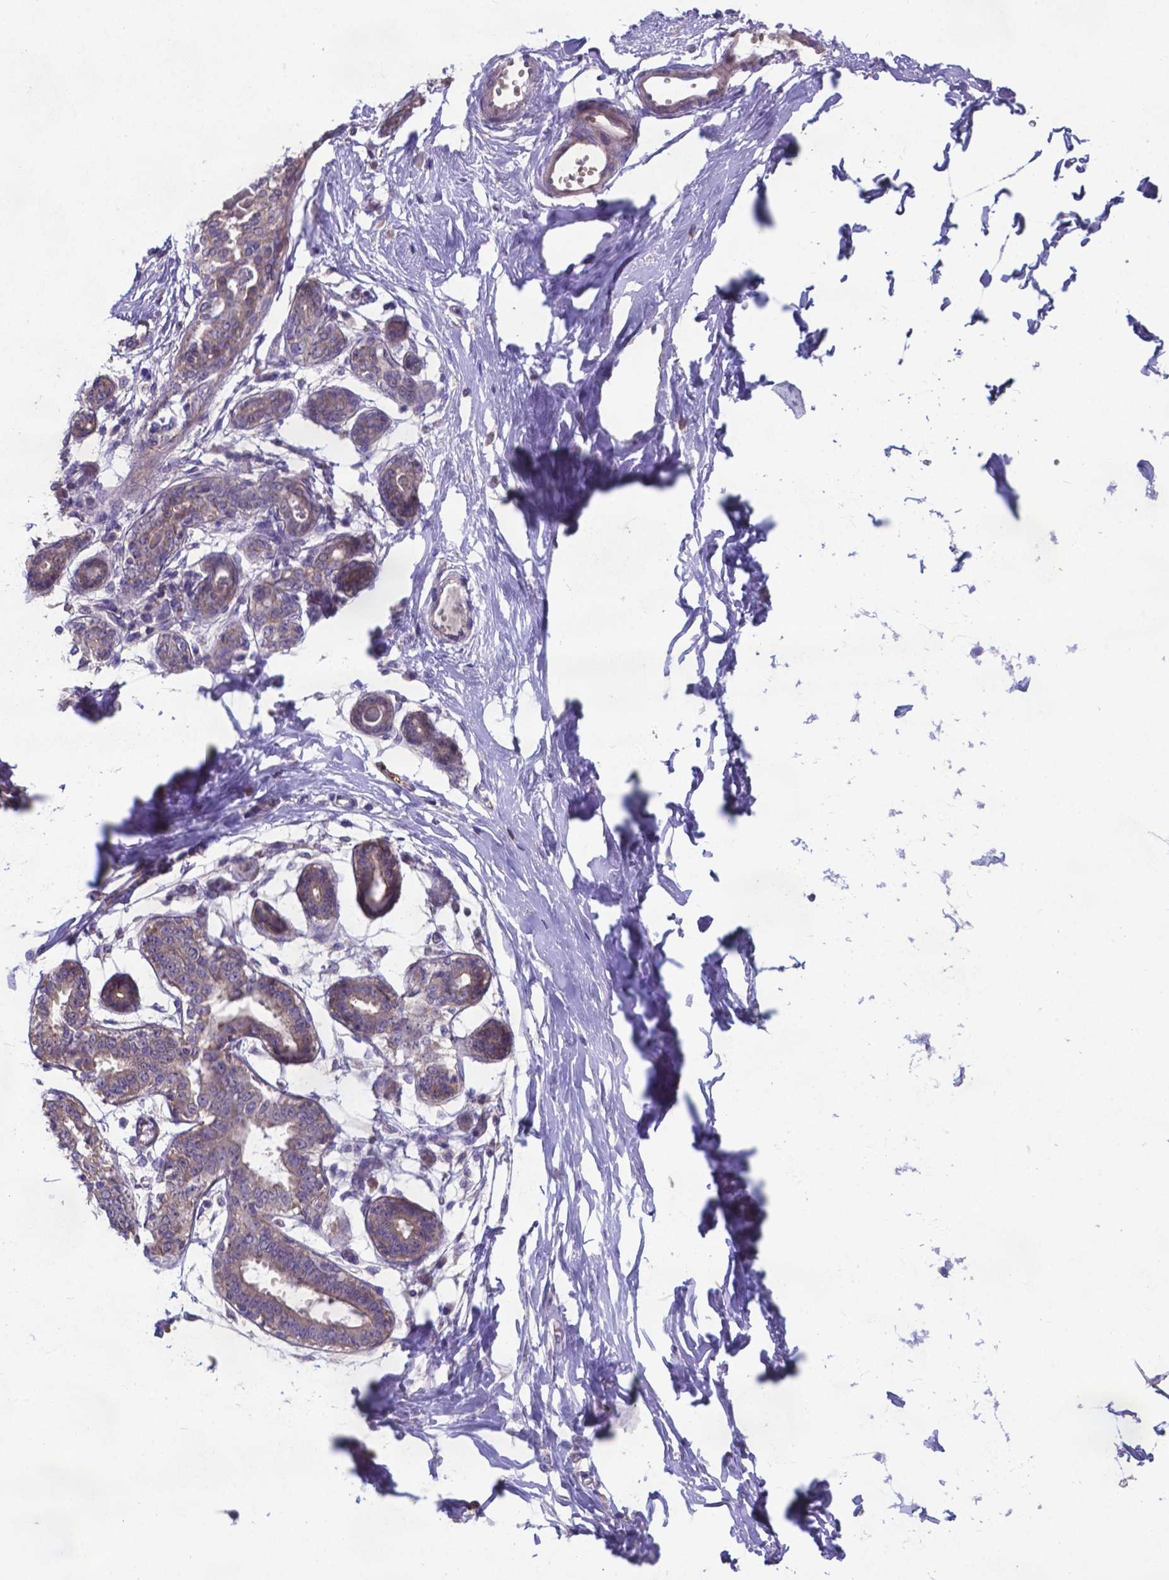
{"staining": {"intensity": "moderate", "quantity": ">75%", "location": "cytoplasmic/membranous"}, "tissue": "breast", "cell_type": "Adipocytes", "image_type": "normal", "snomed": [{"axis": "morphology", "description": "Normal tissue, NOS"}, {"axis": "topography", "description": "Skin"}, {"axis": "topography", "description": "Breast"}], "caption": "High-magnification brightfield microscopy of benign breast stained with DAB (3,3'-diaminobenzidine) (brown) and counterstained with hematoxylin (blue). adipocytes exhibit moderate cytoplasmic/membranous expression is appreciated in approximately>75% of cells.", "gene": "TYRO3", "patient": {"sex": "female", "age": 43}}